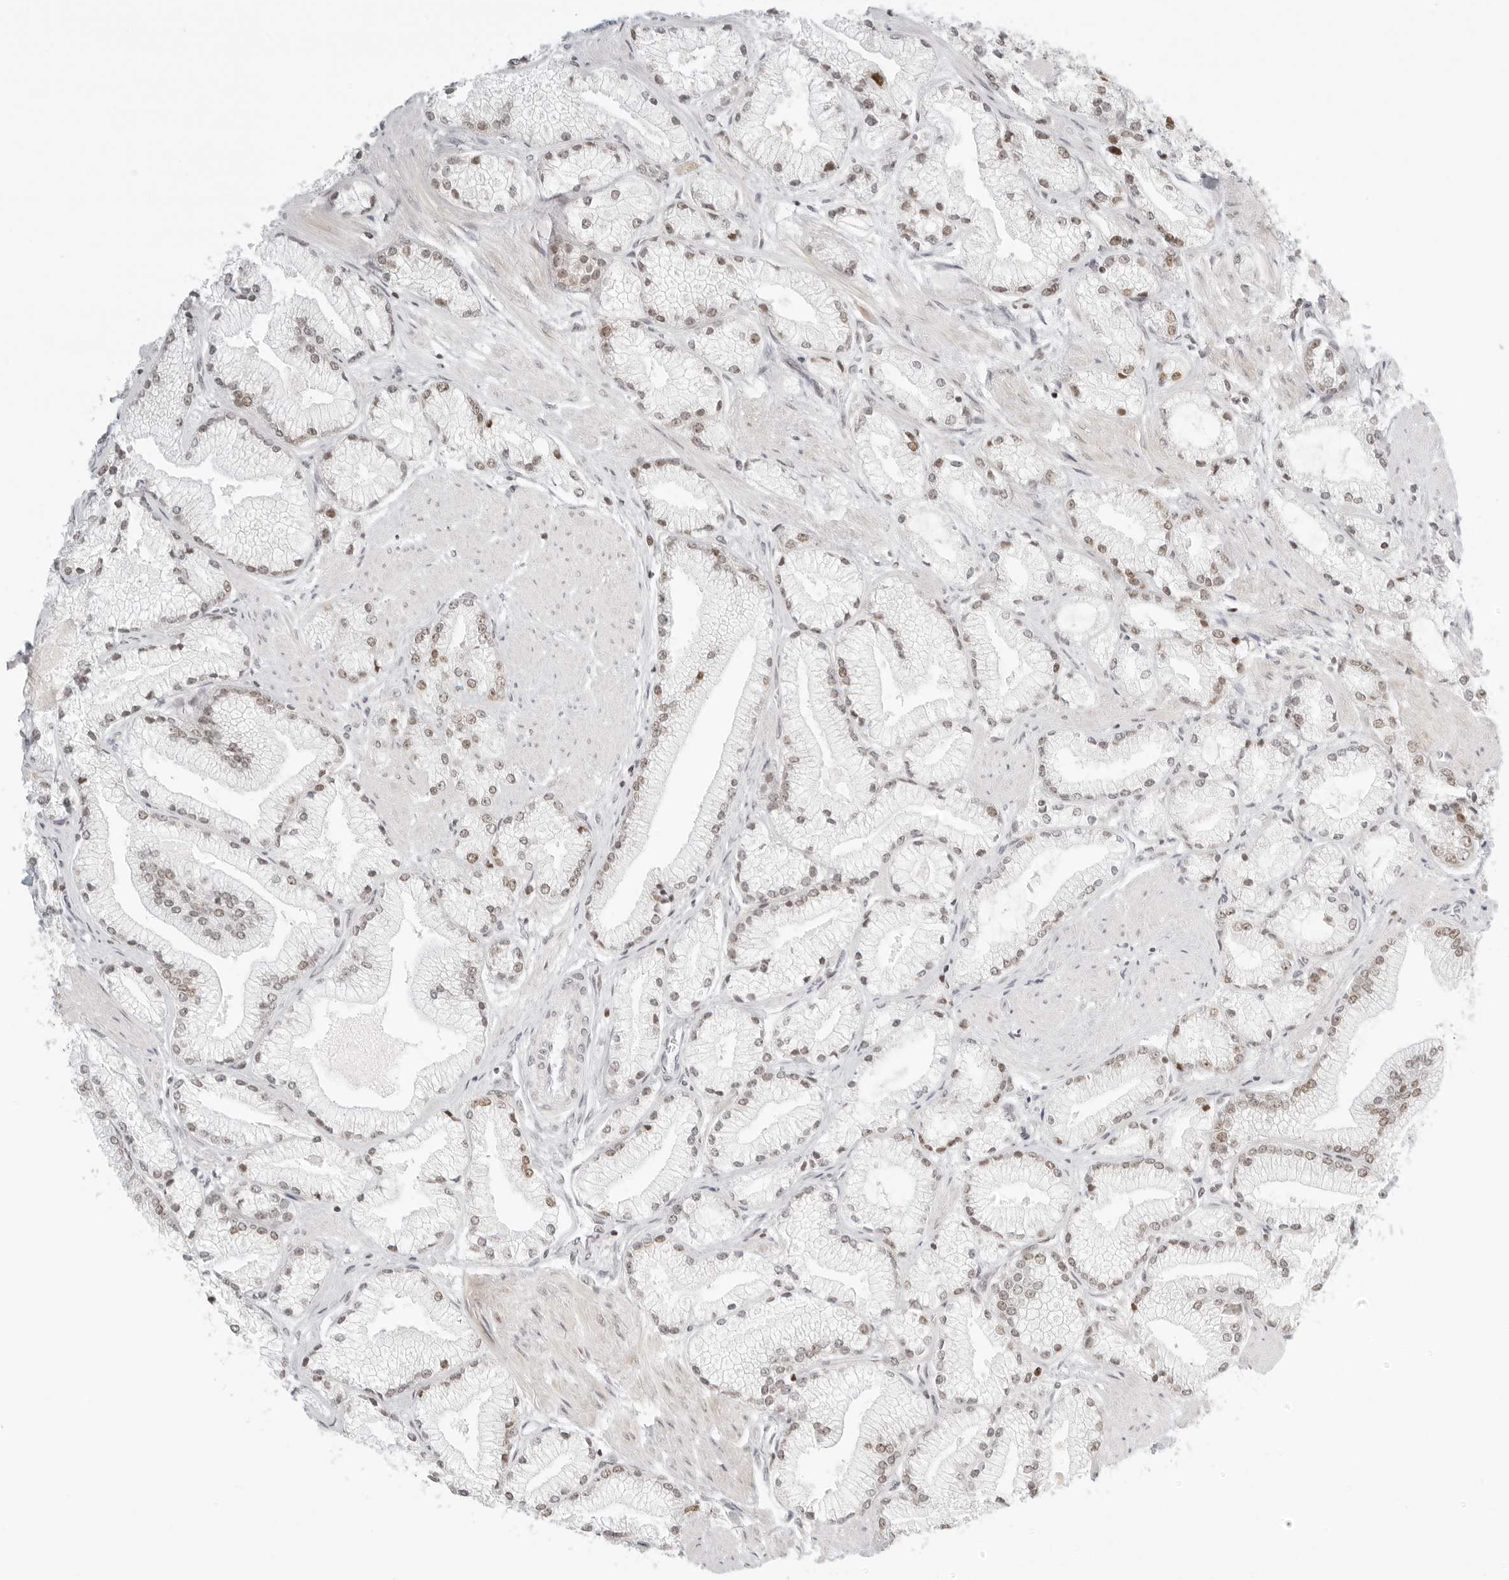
{"staining": {"intensity": "moderate", "quantity": "<25%", "location": "nuclear"}, "tissue": "prostate cancer", "cell_type": "Tumor cells", "image_type": "cancer", "snomed": [{"axis": "morphology", "description": "Adenocarcinoma, High grade"}, {"axis": "topography", "description": "Prostate"}], "caption": "Immunohistochemical staining of human adenocarcinoma (high-grade) (prostate) shows low levels of moderate nuclear expression in approximately <25% of tumor cells.", "gene": "RCC1", "patient": {"sex": "male", "age": 50}}